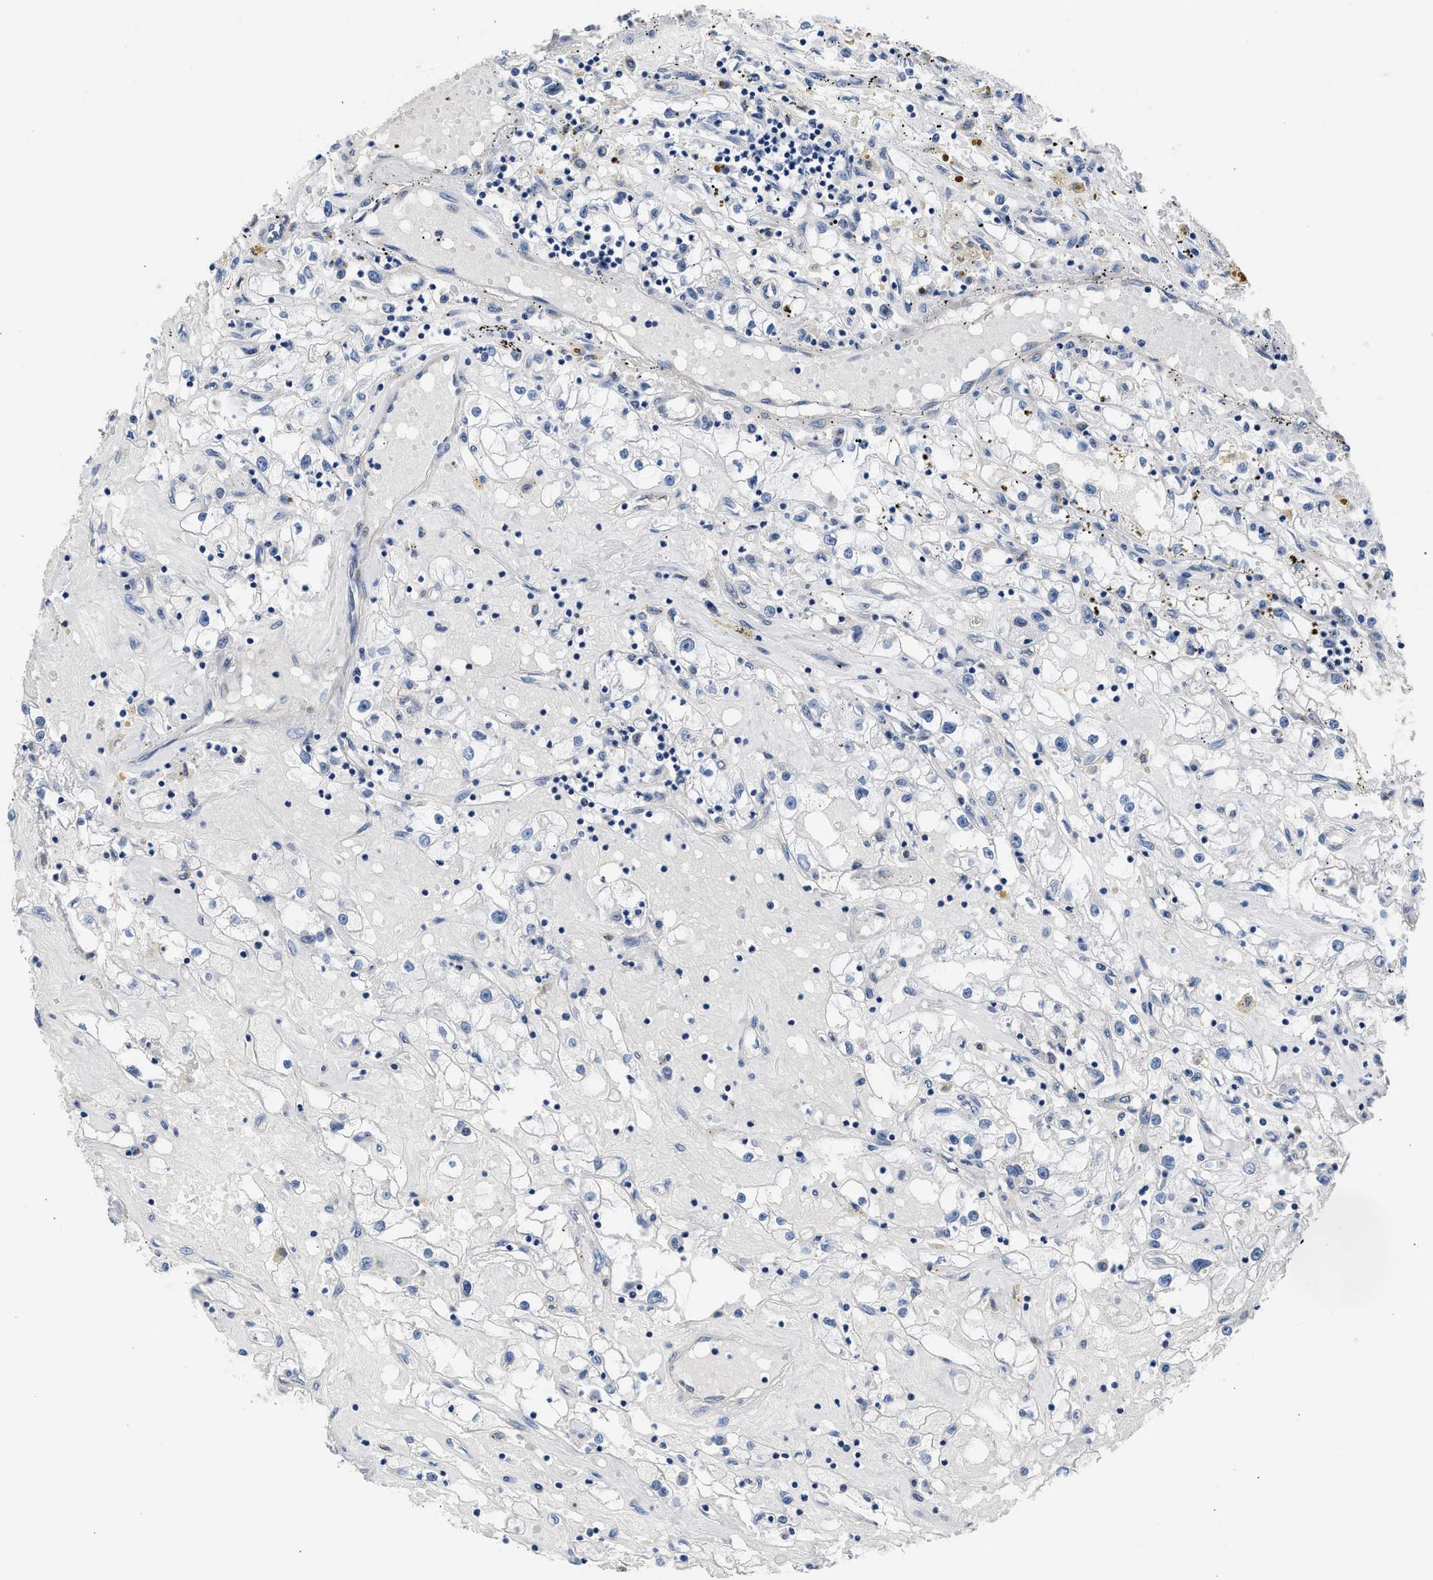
{"staining": {"intensity": "negative", "quantity": "none", "location": "none"}, "tissue": "renal cancer", "cell_type": "Tumor cells", "image_type": "cancer", "snomed": [{"axis": "morphology", "description": "Adenocarcinoma, NOS"}, {"axis": "topography", "description": "Kidney"}], "caption": "The histopathology image exhibits no staining of tumor cells in renal adenocarcinoma. (Brightfield microscopy of DAB (3,3'-diaminobenzidine) immunohistochemistry at high magnification).", "gene": "XPO5", "patient": {"sex": "male", "age": 56}}